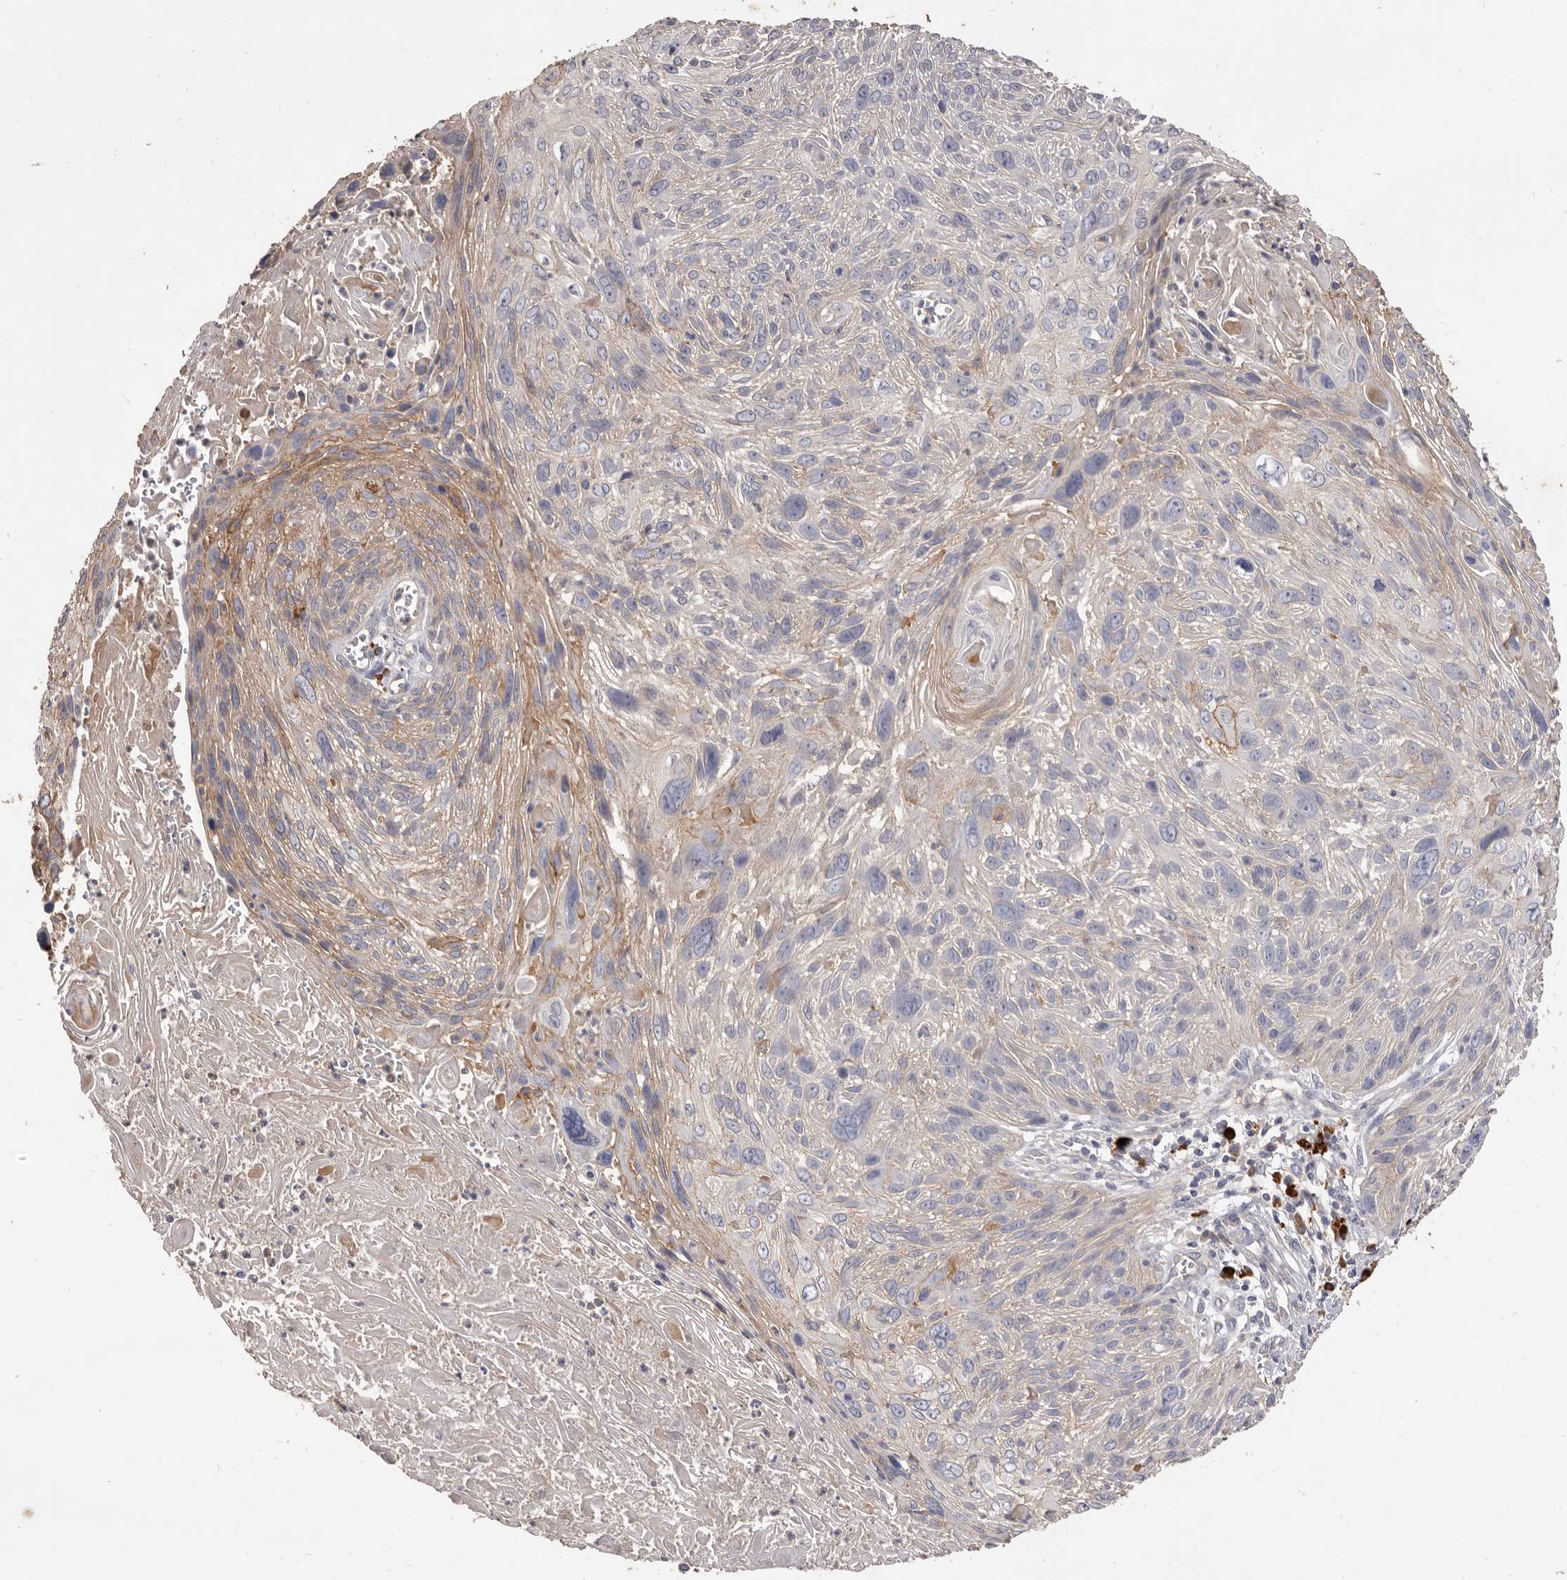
{"staining": {"intensity": "moderate", "quantity": "<25%", "location": "cytoplasmic/membranous"}, "tissue": "cervical cancer", "cell_type": "Tumor cells", "image_type": "cancer", "snomed": [{"axis": "morphology", "description": "Squamous cell carcinoma, NOS"}, {"axis": "topography", "description": "Cervix"}], "caption": "Tumor cells reveal low levels of moderate cytoplasmic/membranous positivity in about <25% of cells in squamous cell carcinoma (cervical).", "gene": "HCAR2", "patient": {"sex": "female", "age": 51}}